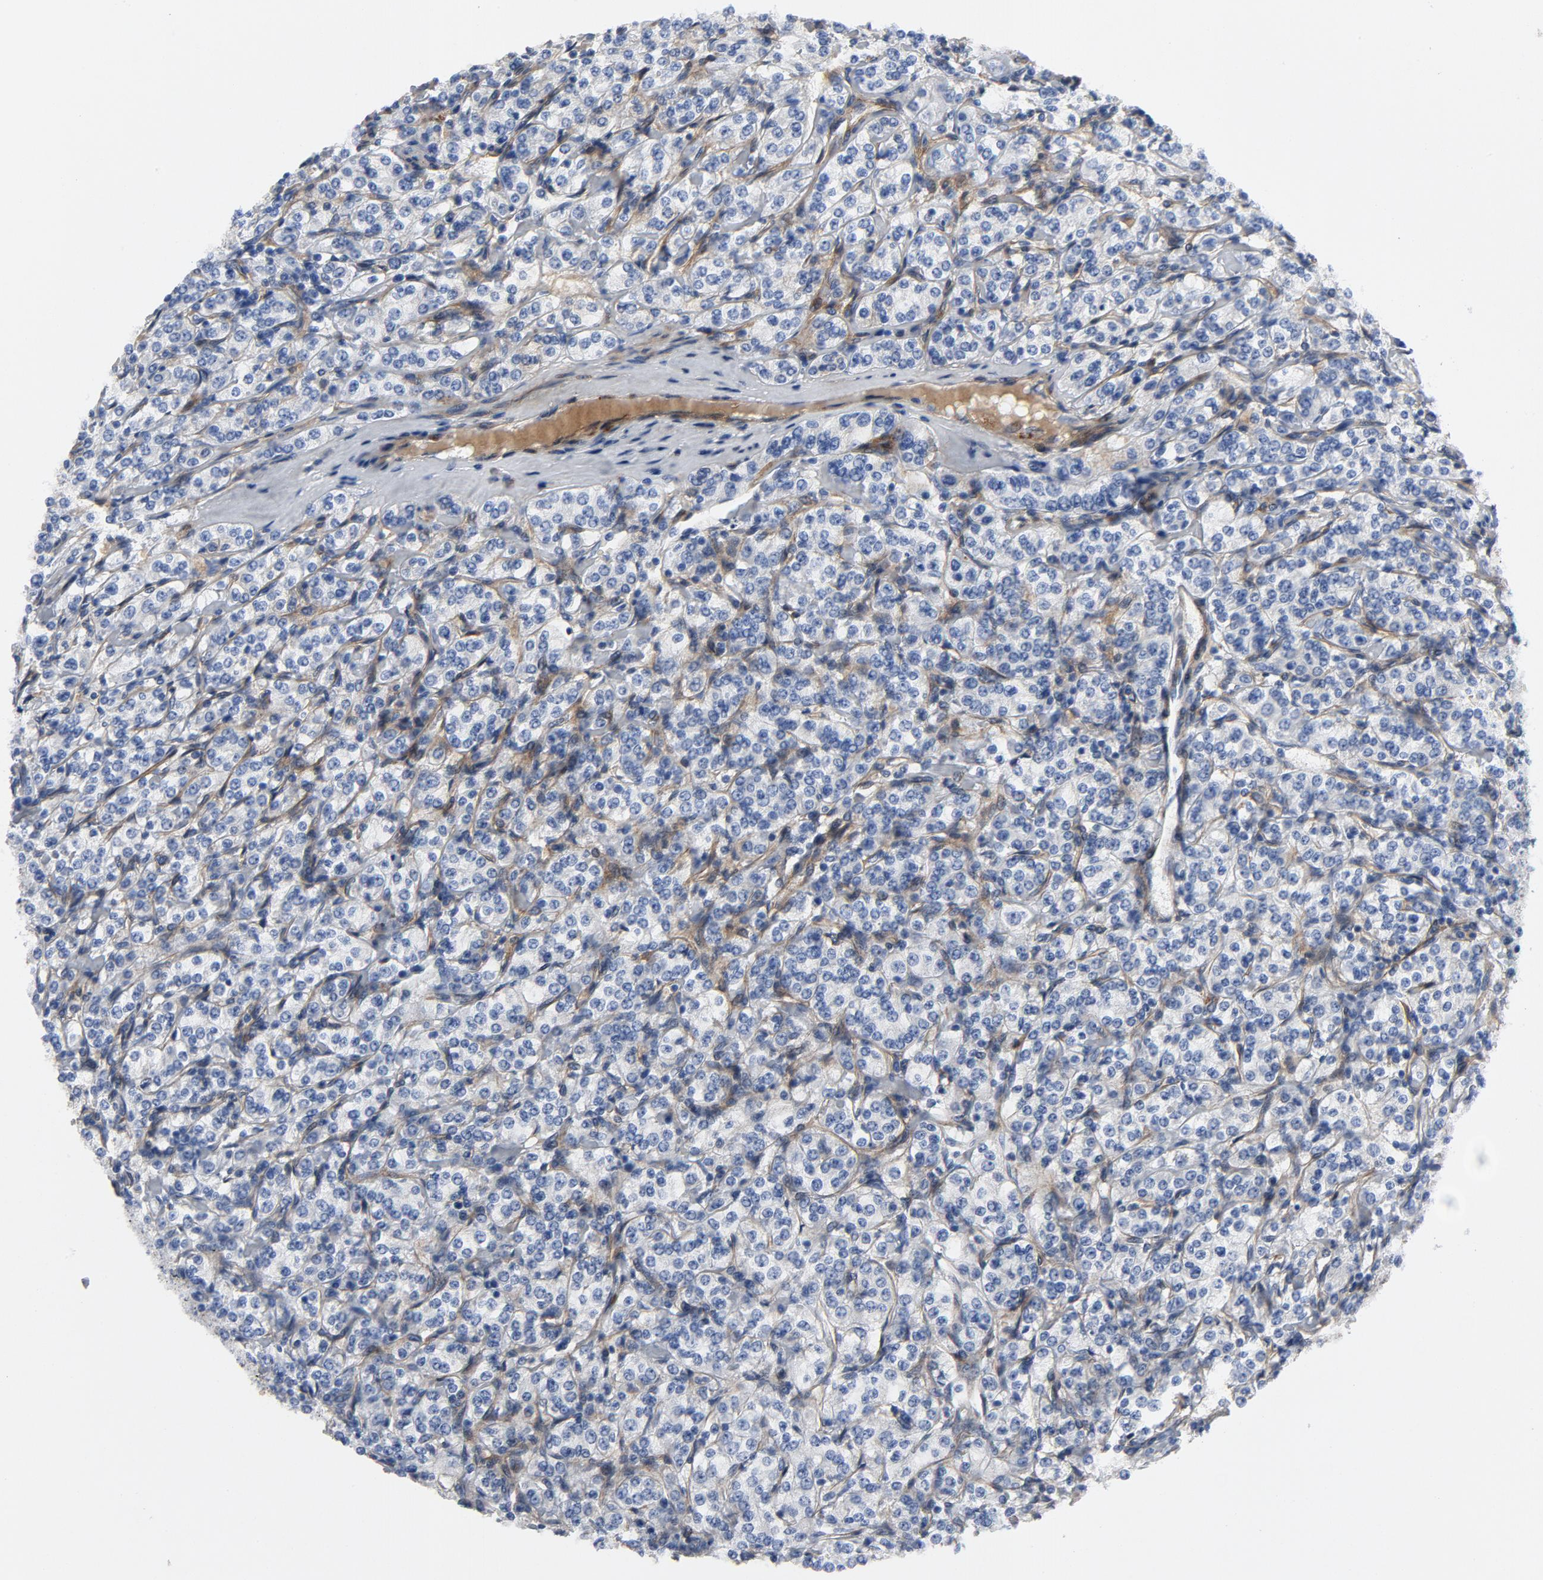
{"staining": {"intensity": "negative", "quantity": "none", "location": "none"}, "tissue": "renal cancer", "cell_type": "Tumor cells", "image_type": "cancer", "snomed": [{"axis": "morphology", "description": "Adenocarcinoma, NOS"}, {"axis": "topography", "description": "Kidney"}], "caption": "Renal cancer was stained to show a protein in brown. There is no significant staining in tumor cells. (DAB immunohistochemistry (IHC) visualized using brightfield microscopy, high magnification).", "gene": "LAMC1", "patient": {"sex": "male", "age": 77}}